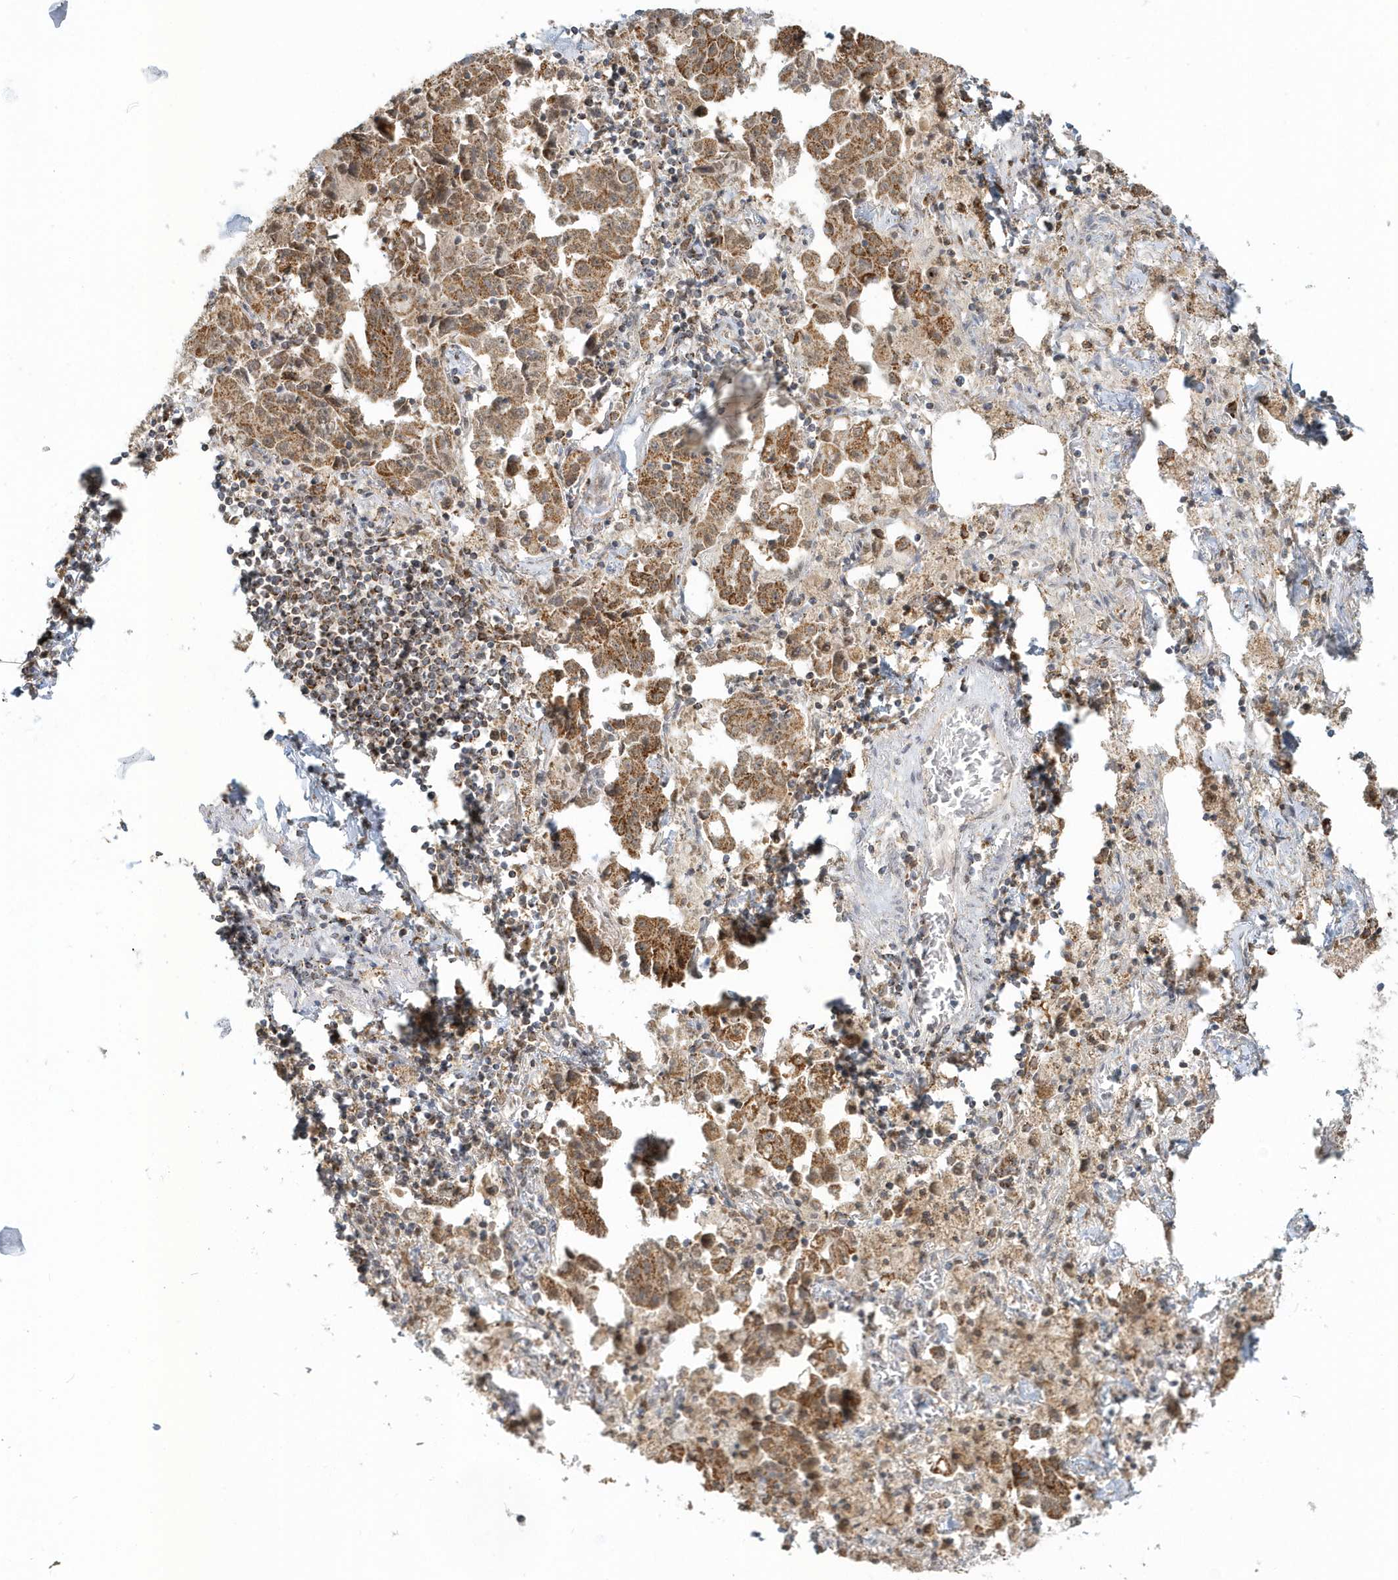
{"staining": {"intensity": "moderate", "quantity": ">75%", "location": "cytoplasmic/membranous,nuclear"}, "tissue": "lung cancer", "cell_type": "Tumor cells", "image_type": "cancer", "snomed": [{"axis": "morphology", "description": "Adenocarcinoma, NOS"}, {"axis": "topography", "description": "Lung"}], "caption": "IHC (DAB) staining of lung cancer reveals moderate cytoplasmic/membranous and nuclear protein staining in about >75% of tumor cells.", "gene": "PSMD6", "patient": {"sex": "female", "age": 51}}